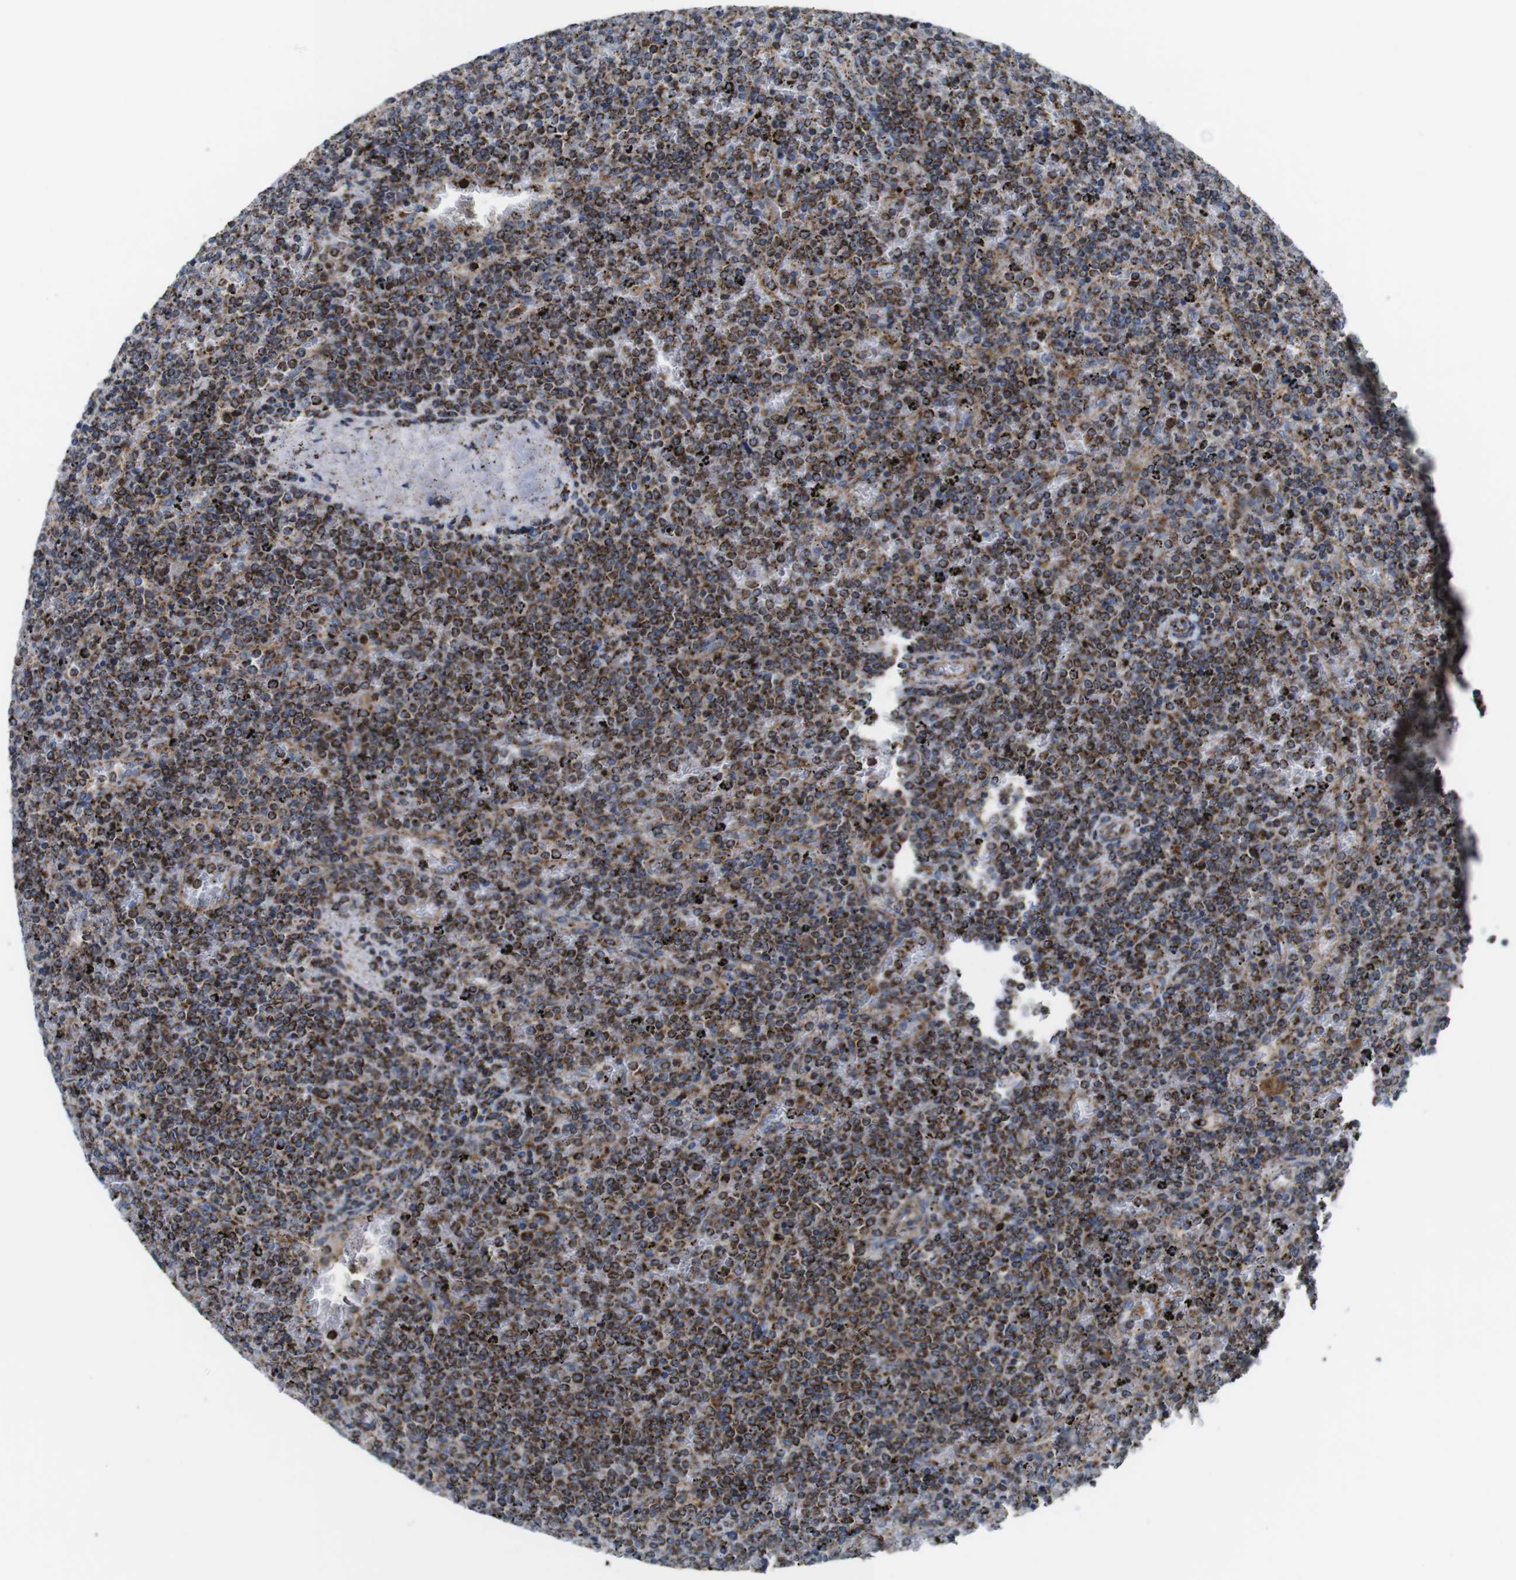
{"staining": {"intensity": "moderate", "quantity": ">75%", "location": "cytoplasmic/membranous"}, "tissue": "lymphoma", "cell_type": "Tumor cells", "image_type": "cancer", "snomed": [{"axis": "morphology", "description": "Malignant lymphoma, non-Hodgkin's type, Low grade"}, {"axis": "topography", "description": "Spleen"}], "caption": "Immunohistochemical staining of malignant lymphoma, non-Hodgkin's type (low-grade) shows moderate cytoplasmic/membranous protein expression in about >75% of tumor cells.", "gene": "HK1", "patient": {"sex": "female", "age": 77}}